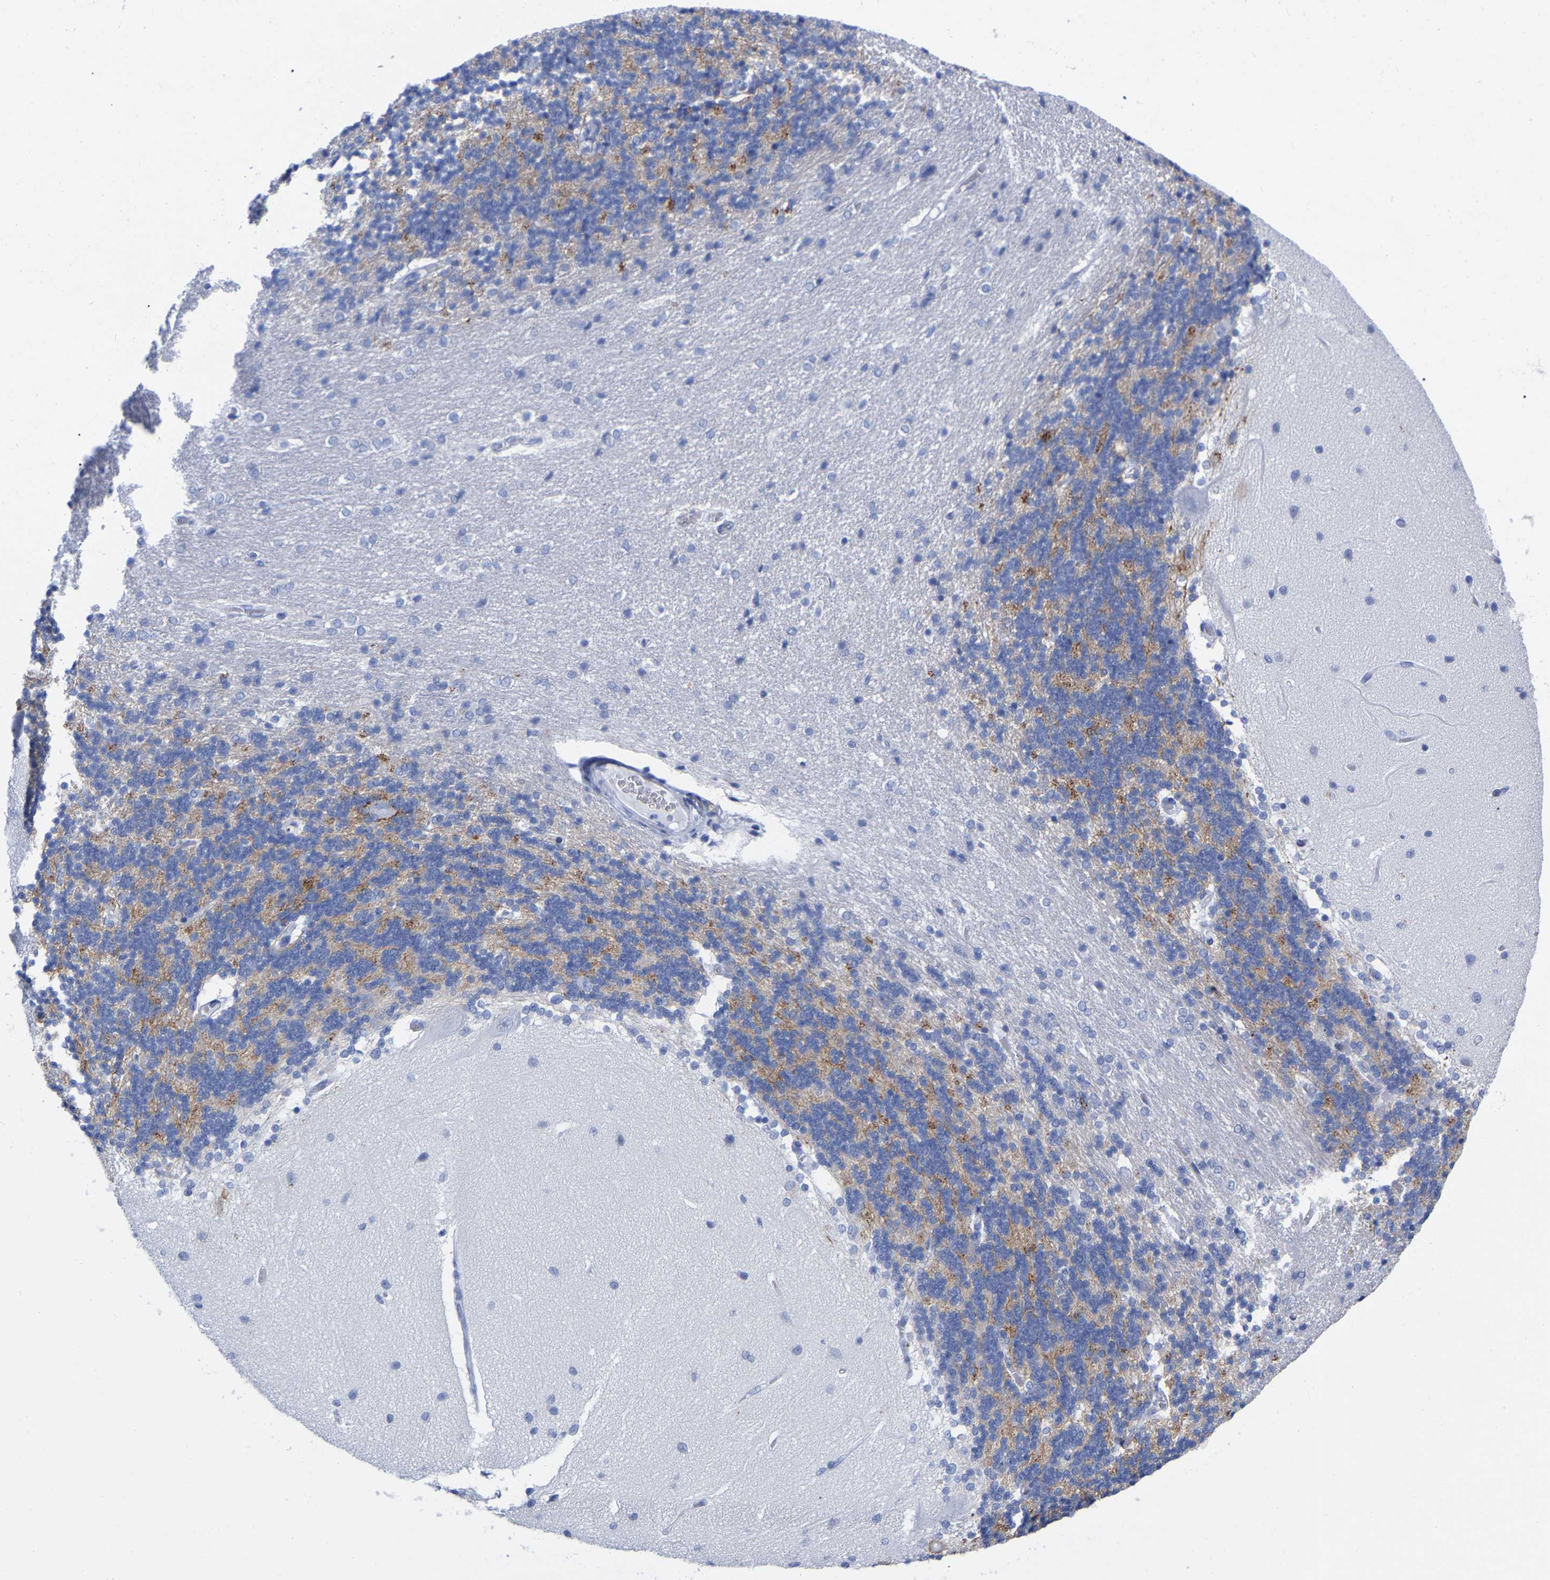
{"staining": {"intensity": "negative", "quantity": "none", "location": "none"}, "tissue": "cerebellum", "cell_type": "Cells in granular layer", "image_type": "normal", "snomed": [{"axis": "morphology", "description": "Normal tissue, NOS"}, {"axis": "topography", "description": "Cerebellum"}], "caption": "Micrograph shows no protein positivity in cells in granular layer of normal cerebellum.", "gene": "HAPLN1", "patient": {"sex": "female", "age": 54}}